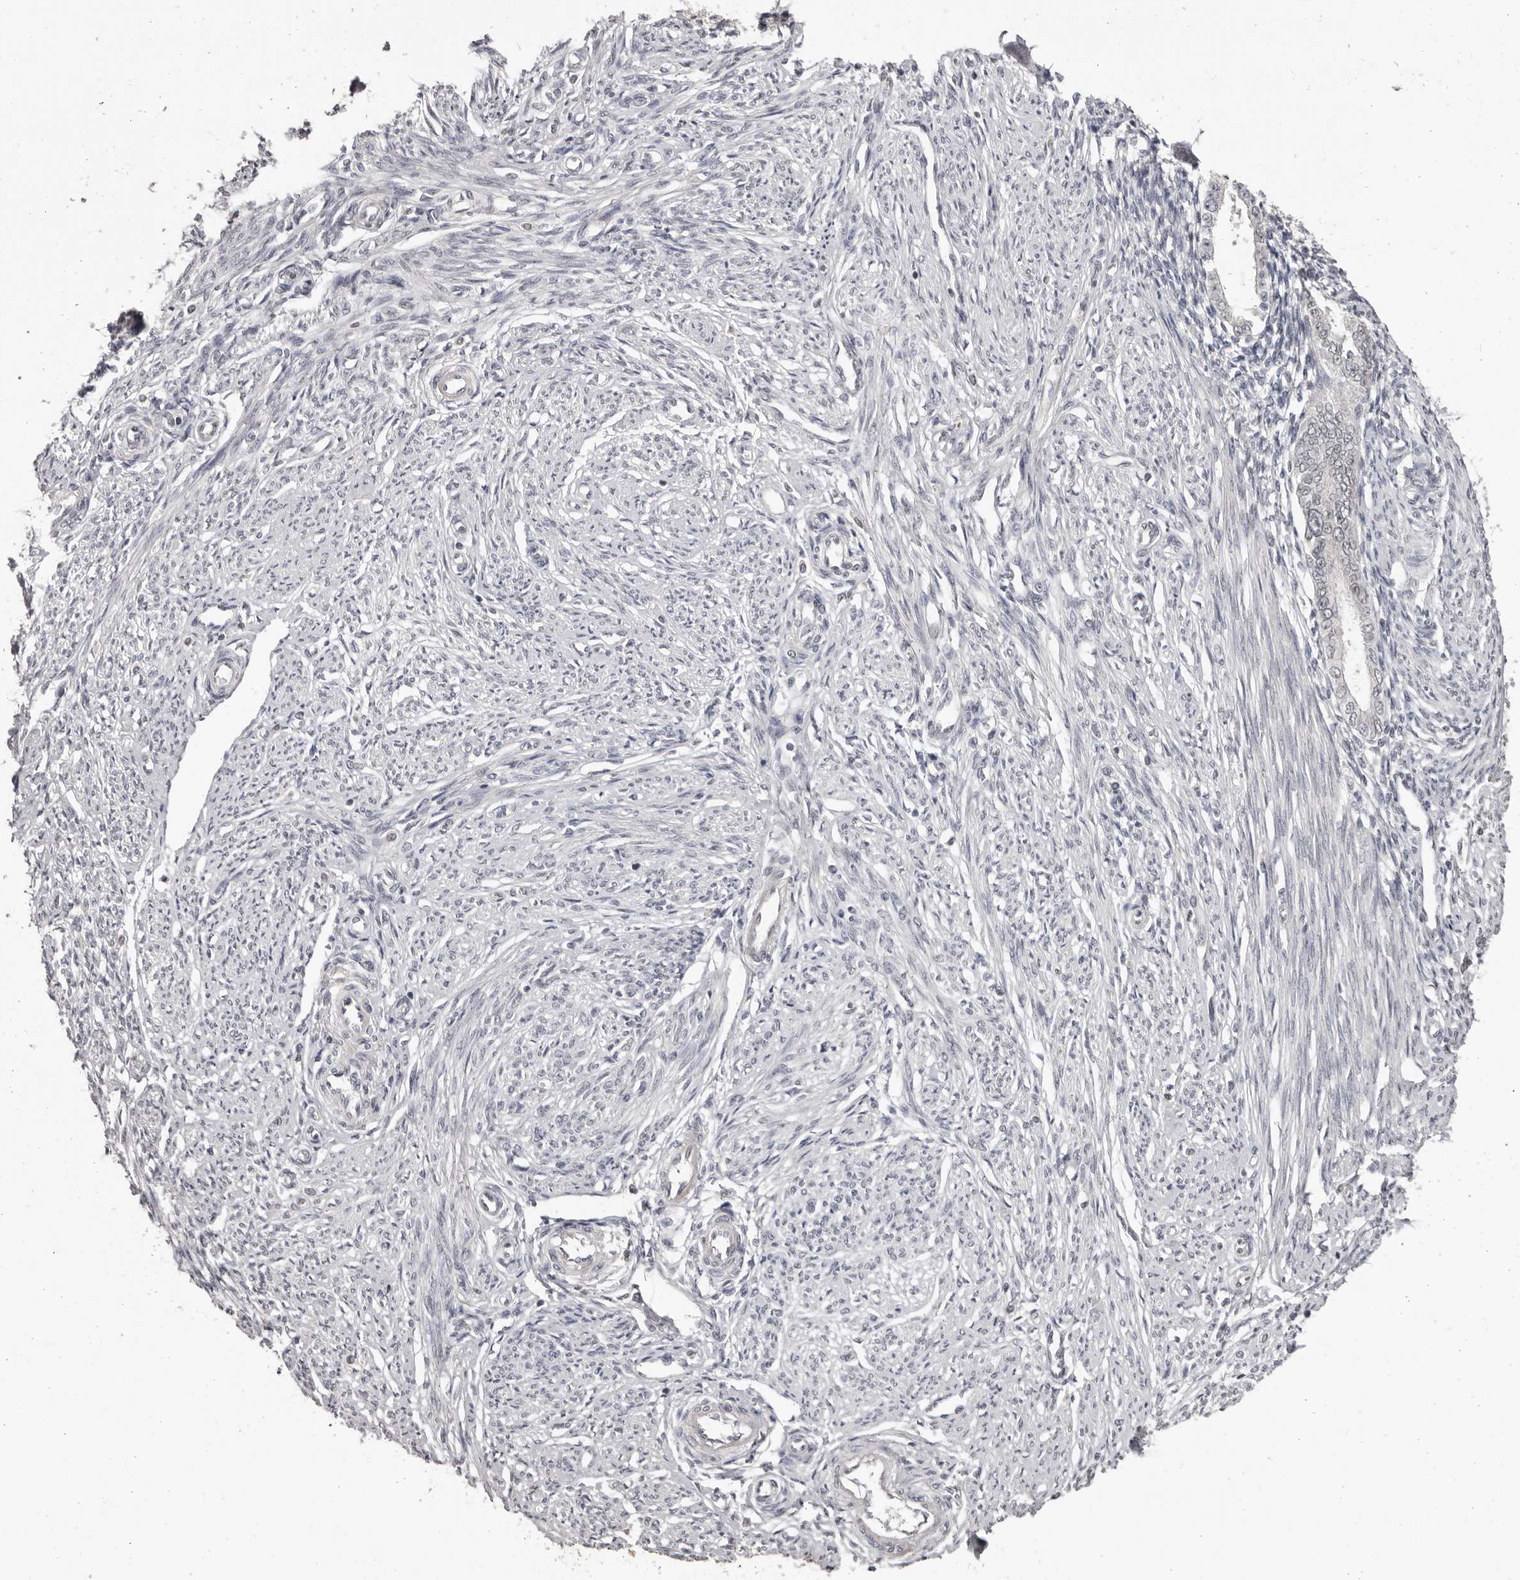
{"staining": {"intensity": "negative", "quantity": "none", "location": "none"}, "tissue": "endometrium", "cell_type": "Cells in endometrial stroma", "image_type": "normal", "snomed": [{"axis": "morphology", "description": "Normal tissue, NOS"}, {"axis": "topography", "description": "Endometrium"}], "caption": "DAB (3,3'-diaminobenzidine) immunohistochemical staining of unremarkable human endometrium demonstrates no significant expression in cells in endometrial stroma. (IHC, brightfield microscopy, high magnification).", "gene": "SRCAP", "patient": {"sex": "female", "age": 56}}